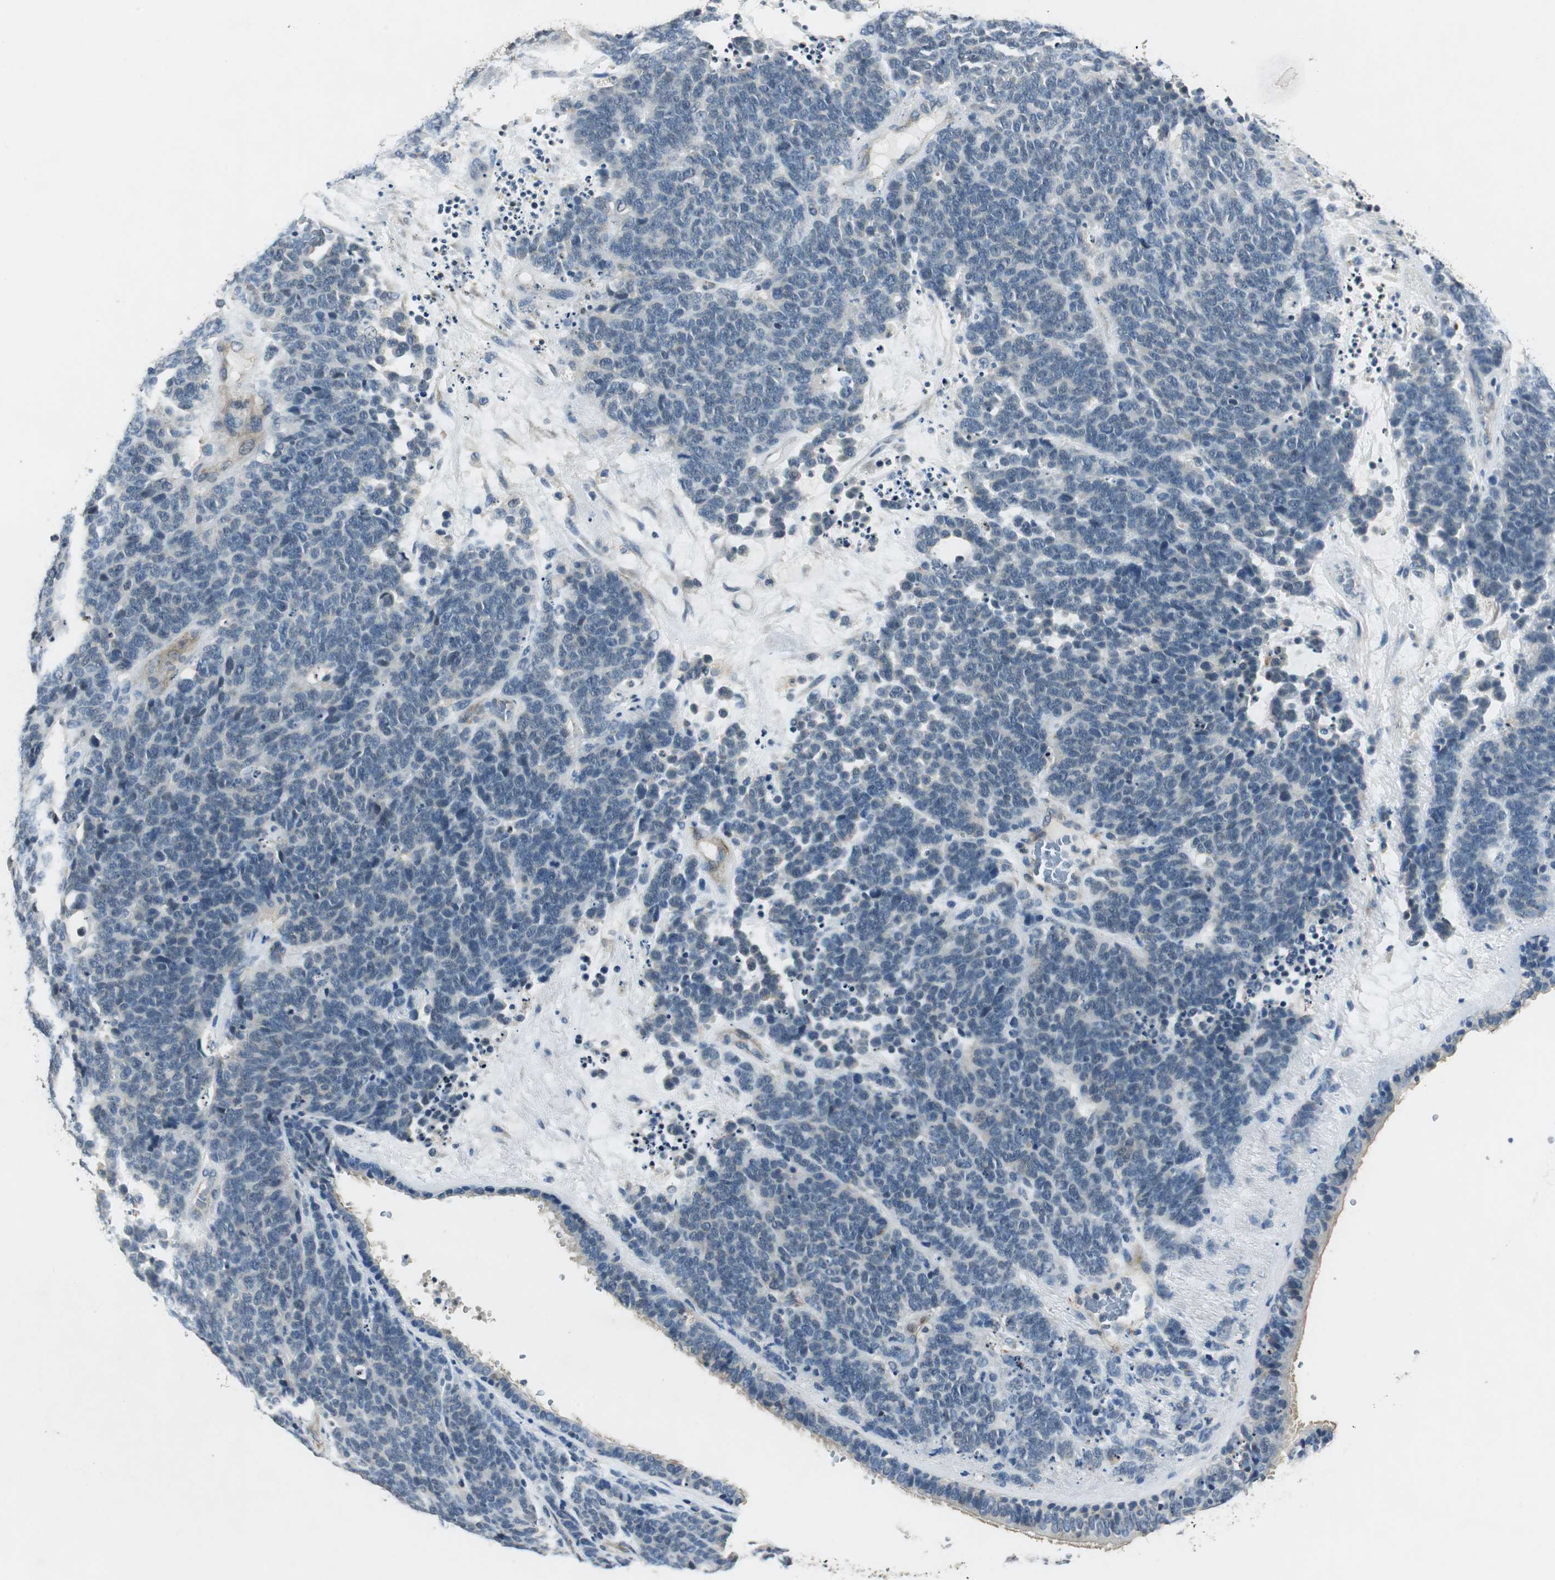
{"staining": {"intensity": "negative", "quantity": "none", "location": "none"}, "tissue": "lung cancer", "cell_type": "Tumor cells", "image_type": "cancer", "snomed": [{"axis": "morphology", "description": "Neoplasm, malignant, NOS"}, {"axis": "topography", "description": "Lung"}], "caption": "There is no significant staining in tumor cells of lung neoplasm (malignant). The staining was performed using DAB to visualize the protein expression in brown, while the nuclei were stained in blue with hematoxylin (Magnification: 20x).", "gene": "PSMB4", "patient": {"sex": "female", "age": 58}}